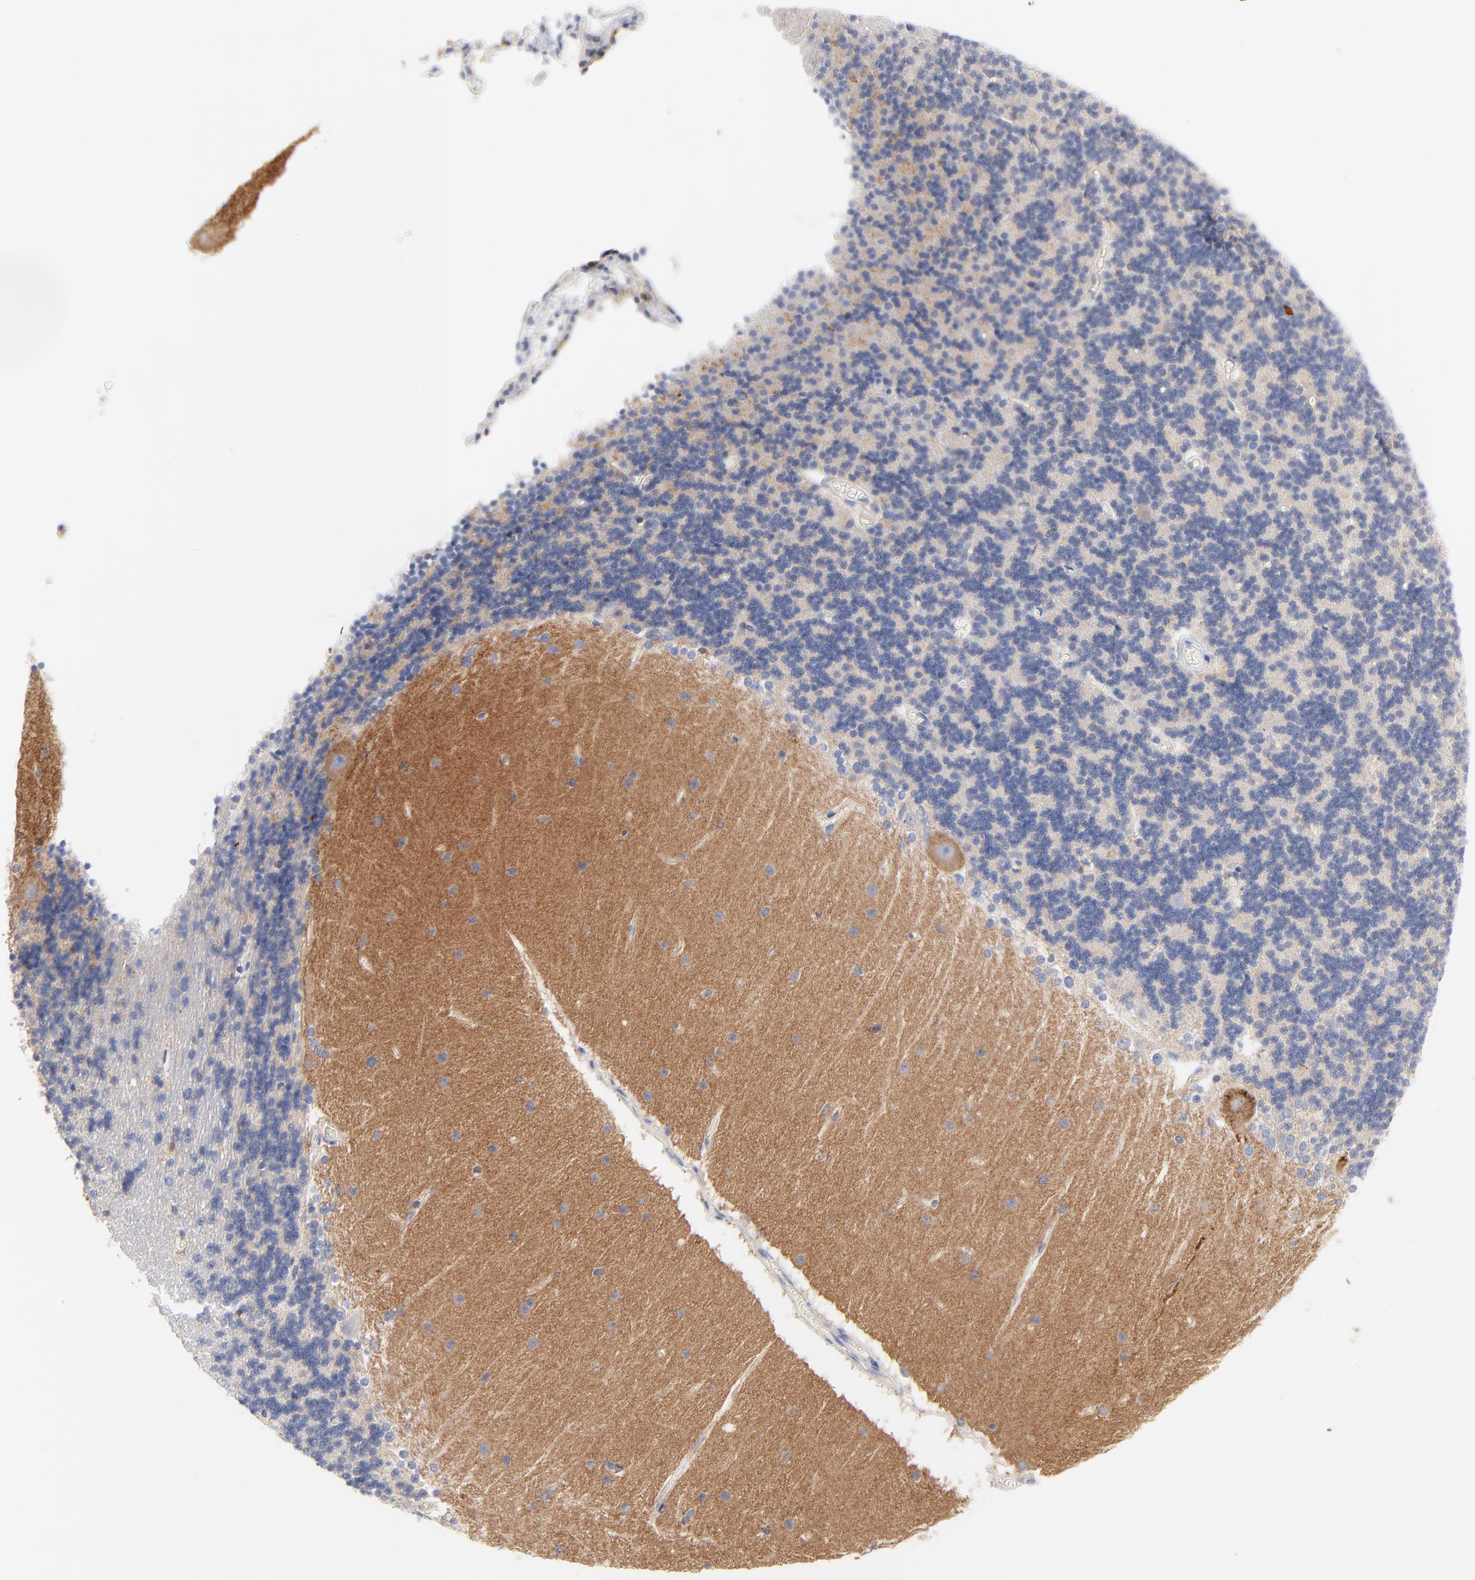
{"staining": {"intensity": "negative", "quantity": "none", "location": "none"}, "tissue": "cerebellum", "cell_type": "Cells in granular layer", "image_type": "normal", "snomed": [{"axis": "morphology", "description": "Normal tissue, NOS"}, {"axis": "topography", "description": "Cerebellum"}], "caption": "The histopathology image displays no staining of cells in granular layer in benign cerebellum.", "gene": "SEPTIN11", "patient": {"sex": "female", "age": 54}}